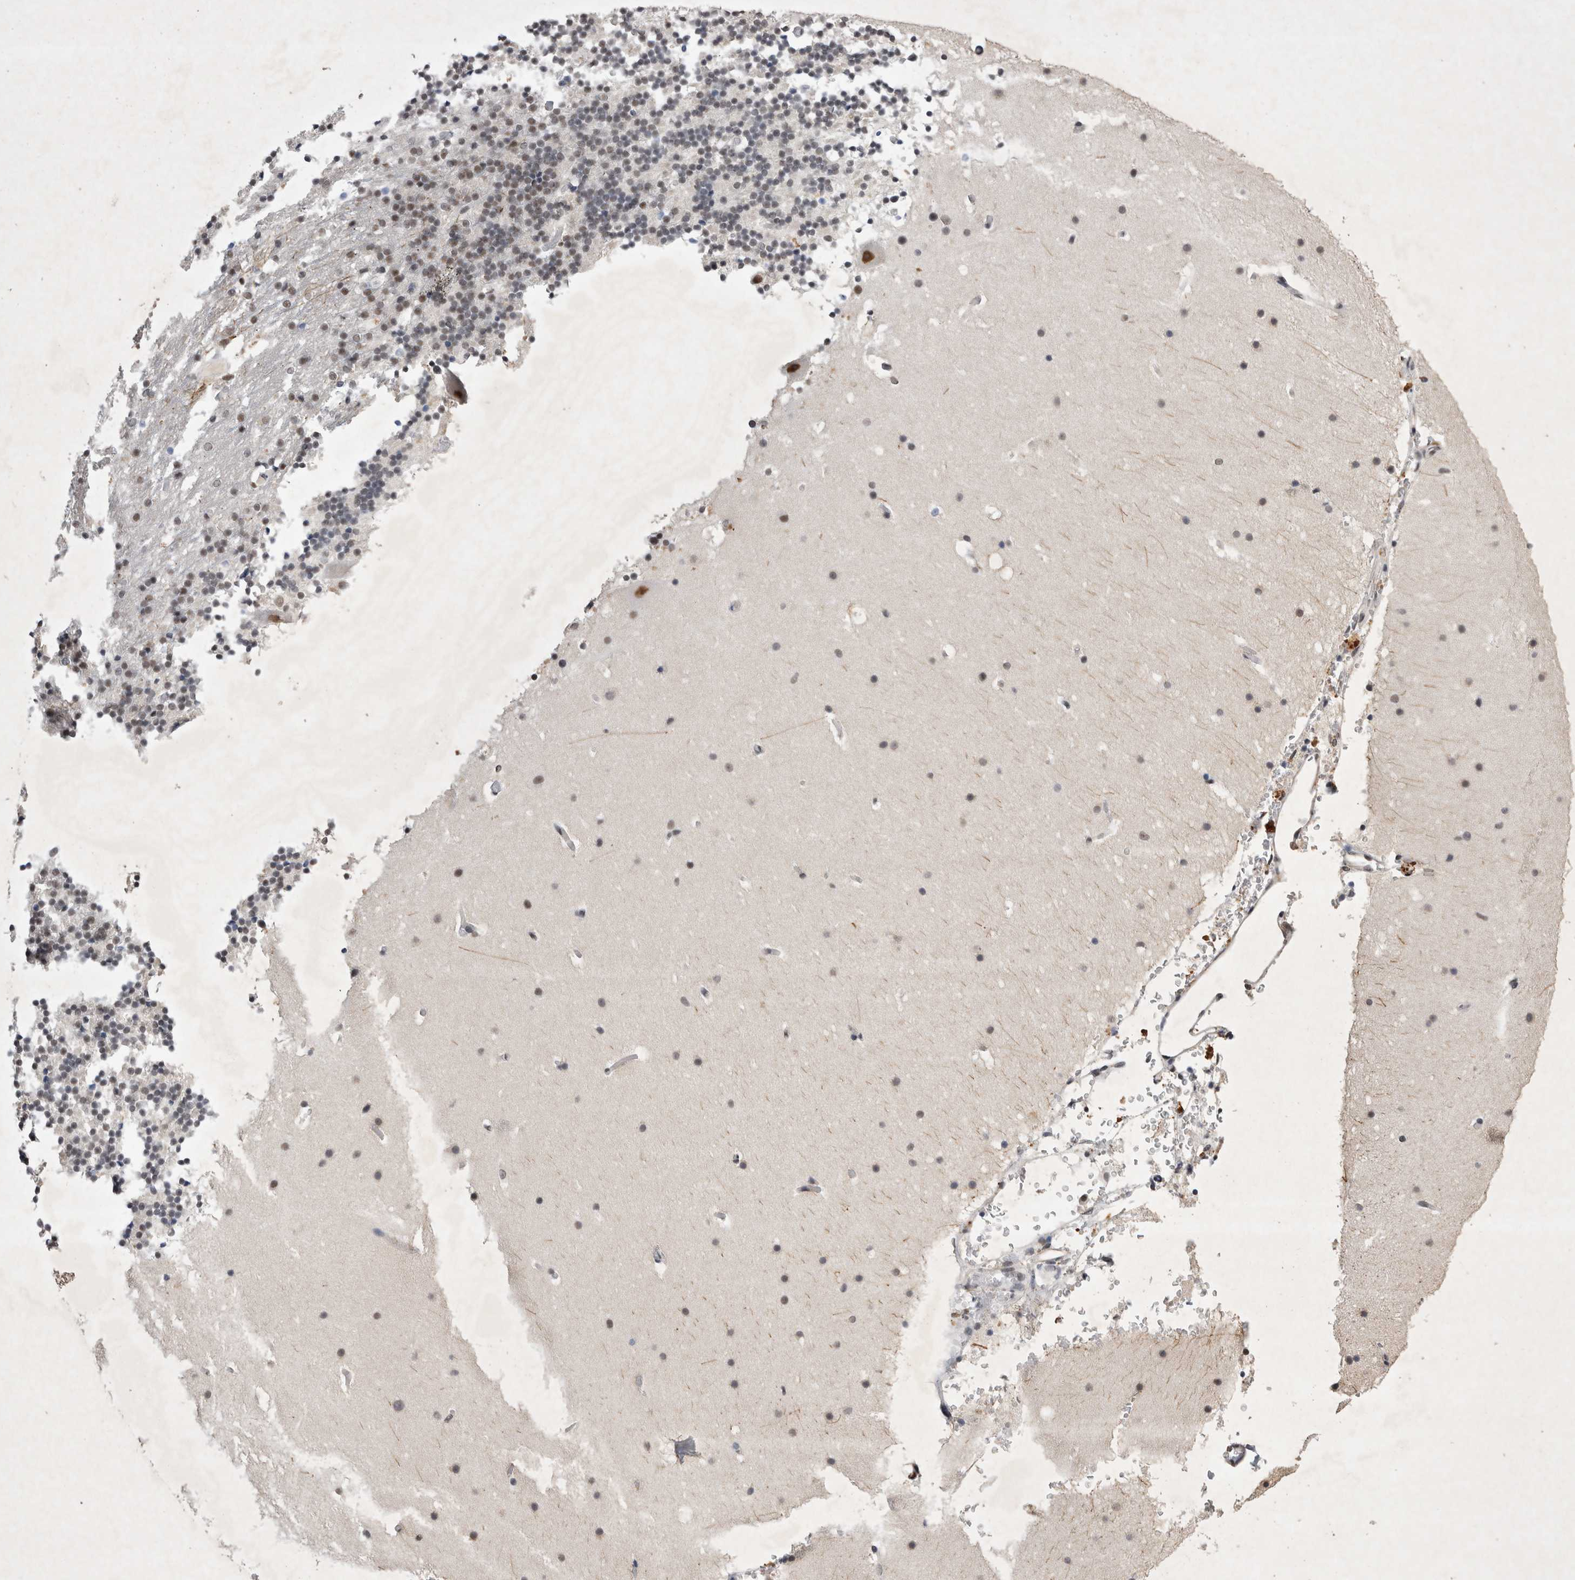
{"staining": {"intensity": "weak", "quantity": "25%-75%", "location": "nuclear"}, "tissue": "cerebellum", "cell_type": "Cells in granular layer", "image_type": "normal", "snomed": [{"axis": "morphology", "description": "Normal tissue, NOS"}, {"axis": "topography", "description": "Cerebellum"}], "caption": "High-power microscopy captured an immunohistochemistry (IHC) micrograph of benign cerebellum, revealing weak nuclear staining in about 25%-75% of cells in granular layer.", "gene": "RBM6", "patient": {"sex": "male", "age": 57}}